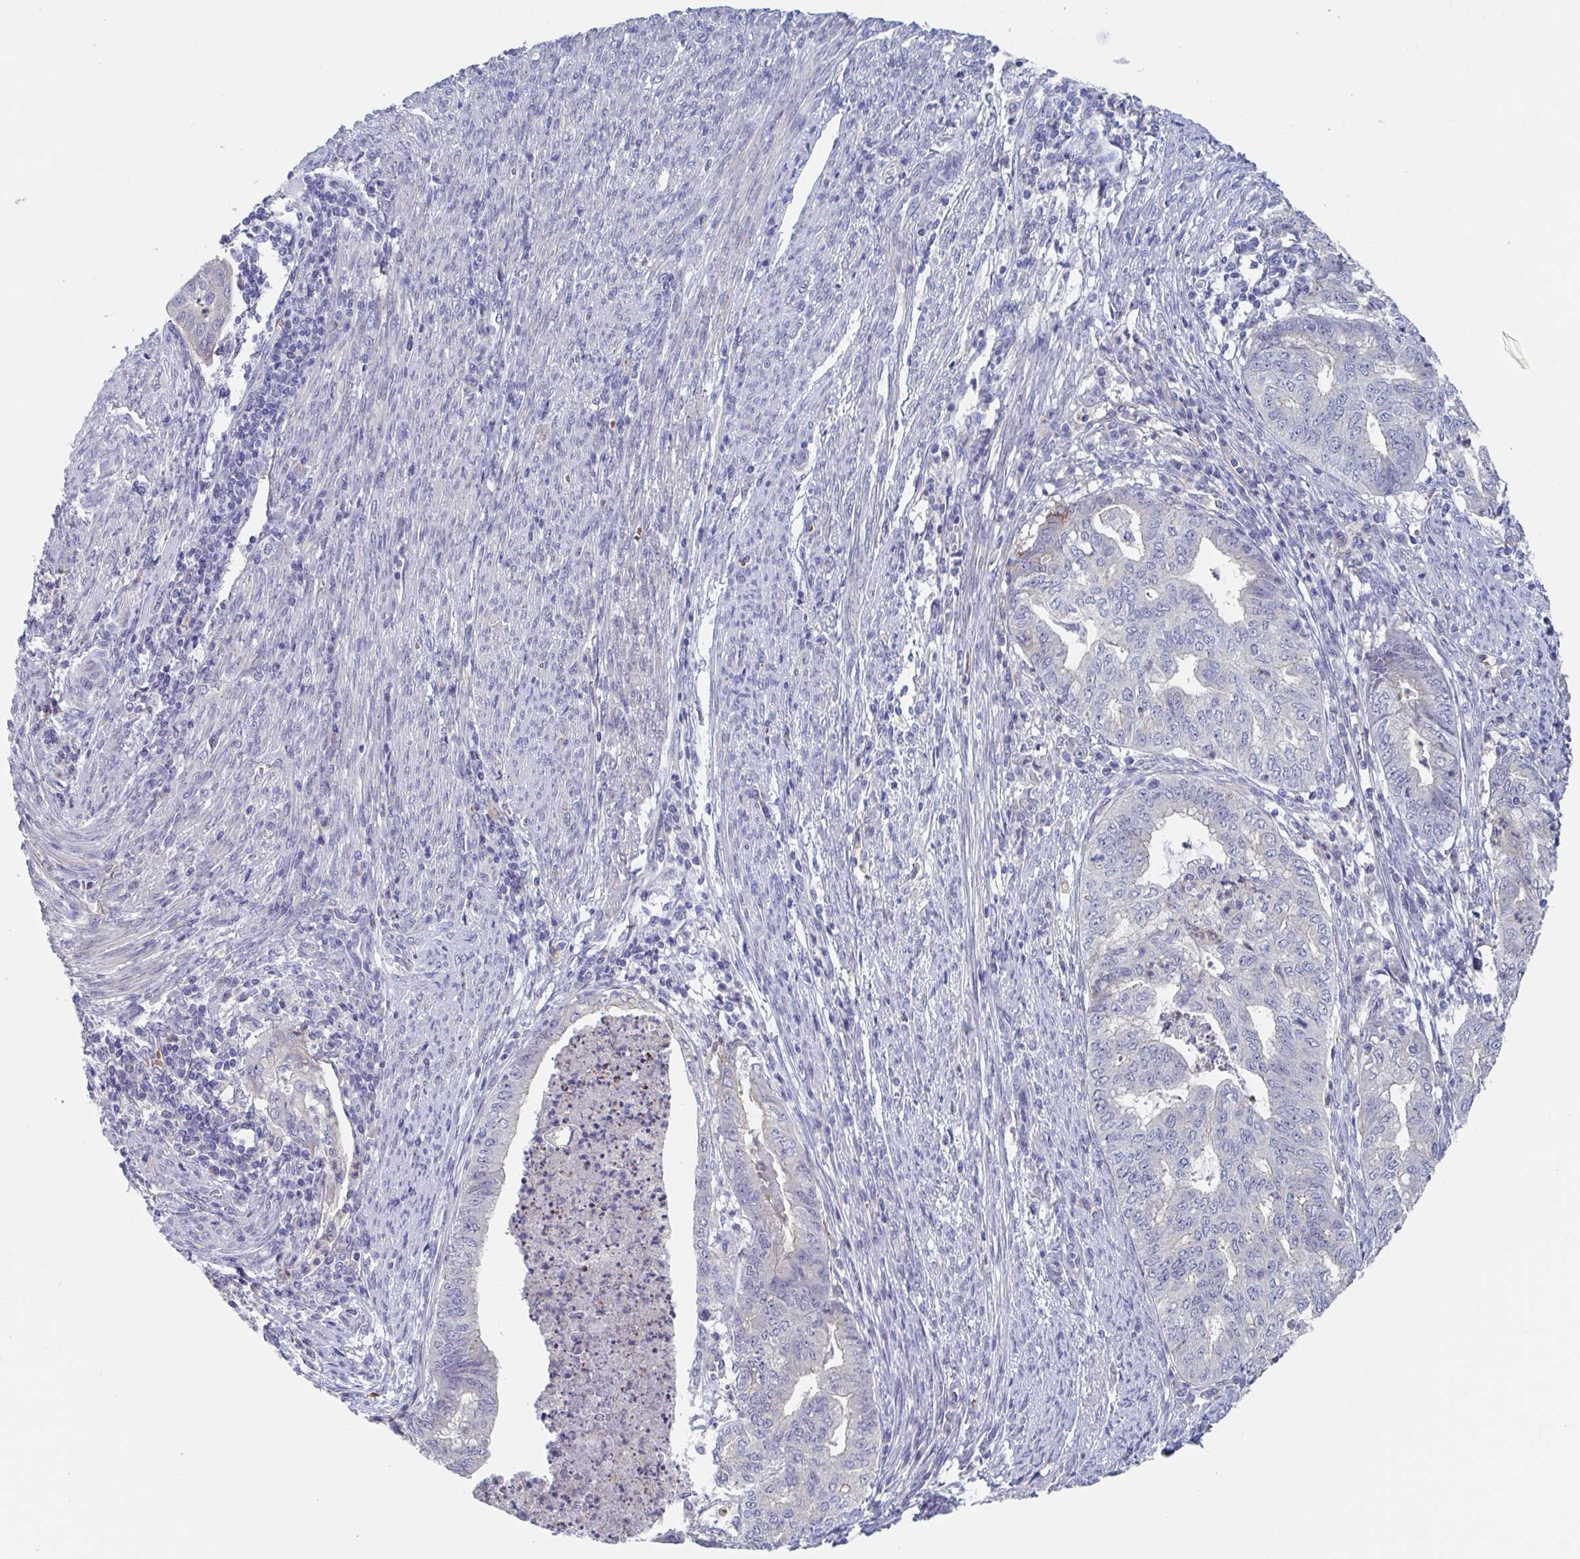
{"staining": {"intensity": "negative", "quantity": "none", "location": "none"}, "tissue": "endometrial cancer", "cell_type": "Tumor cells", "image_type": "cancer", "snomed": [{"axis": "morphology", "description": "Adenocarcinoma, NOS"}, {"axis": "topography", "description": "Endometrium"}], "caption": "An immunohistochemistry (IHC) photomicrograph of endometrial cancer is shown. There is no staining in tumor cells of endometrial cancer. The staining was performed using DAB to visualize the protein expression in brown, while the nuclei were stained in blue with hematoxylin (Magnification: 20x).", "gene": "ST14", "patient": {"sex": "female", "age": 79}}